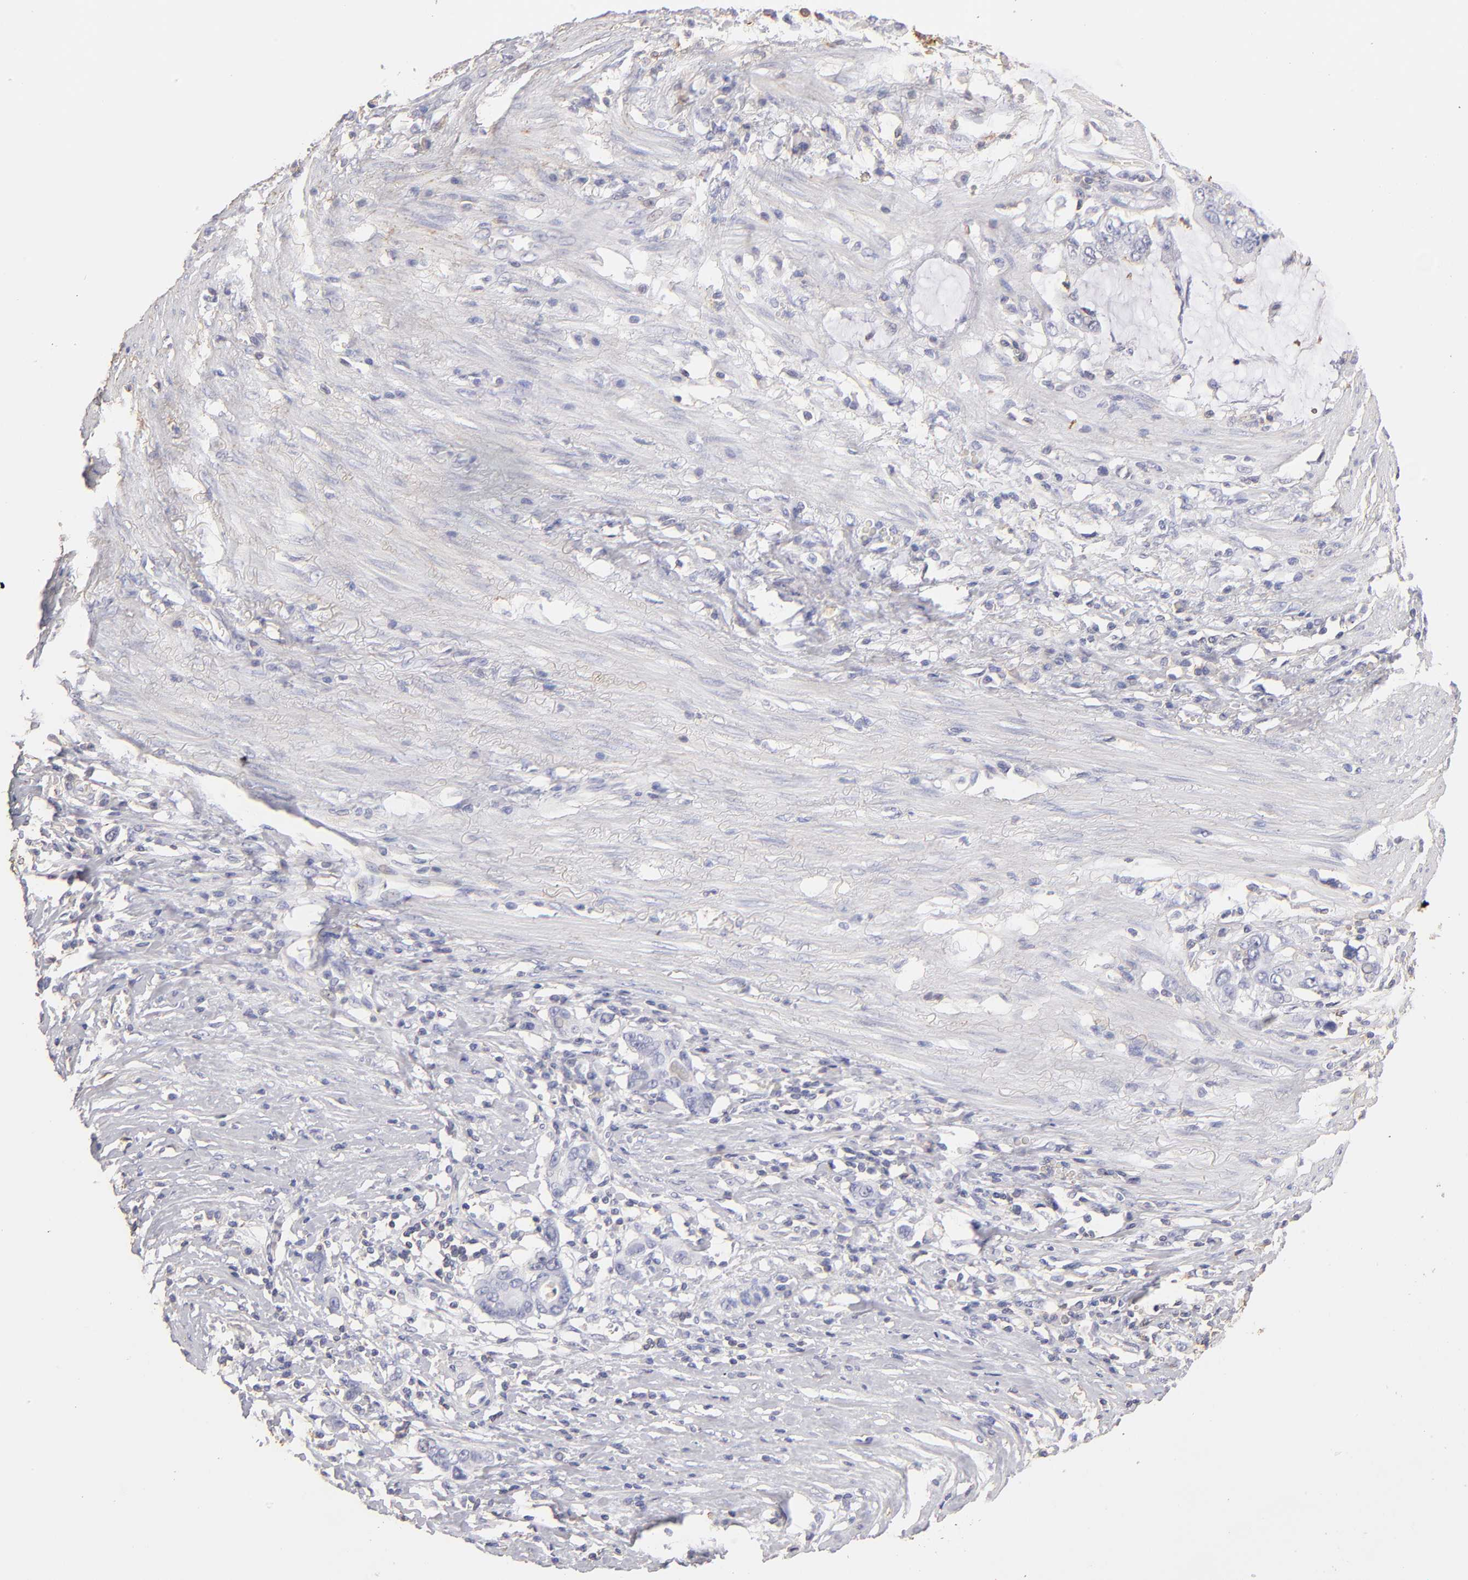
{"staining": {"intensity": "negative", "quantity": "none", "location": "none"}, "tissue": "stomach cancer", "cell_type": "Tumor cells", "image_type": "cancer", "snomed": [{"axis": "morphology", "description": "Adenocarcinoma, NOS"}, {"axis": "topography", "description": "Stomach, lower"}], "caption": "IHC image of human stomach adenocarcinoma stained for a protein (brown), which reveals no staining in tumor cells.", "gene": "ABCB1", "patient": {"sex": "female", "age": 72}}